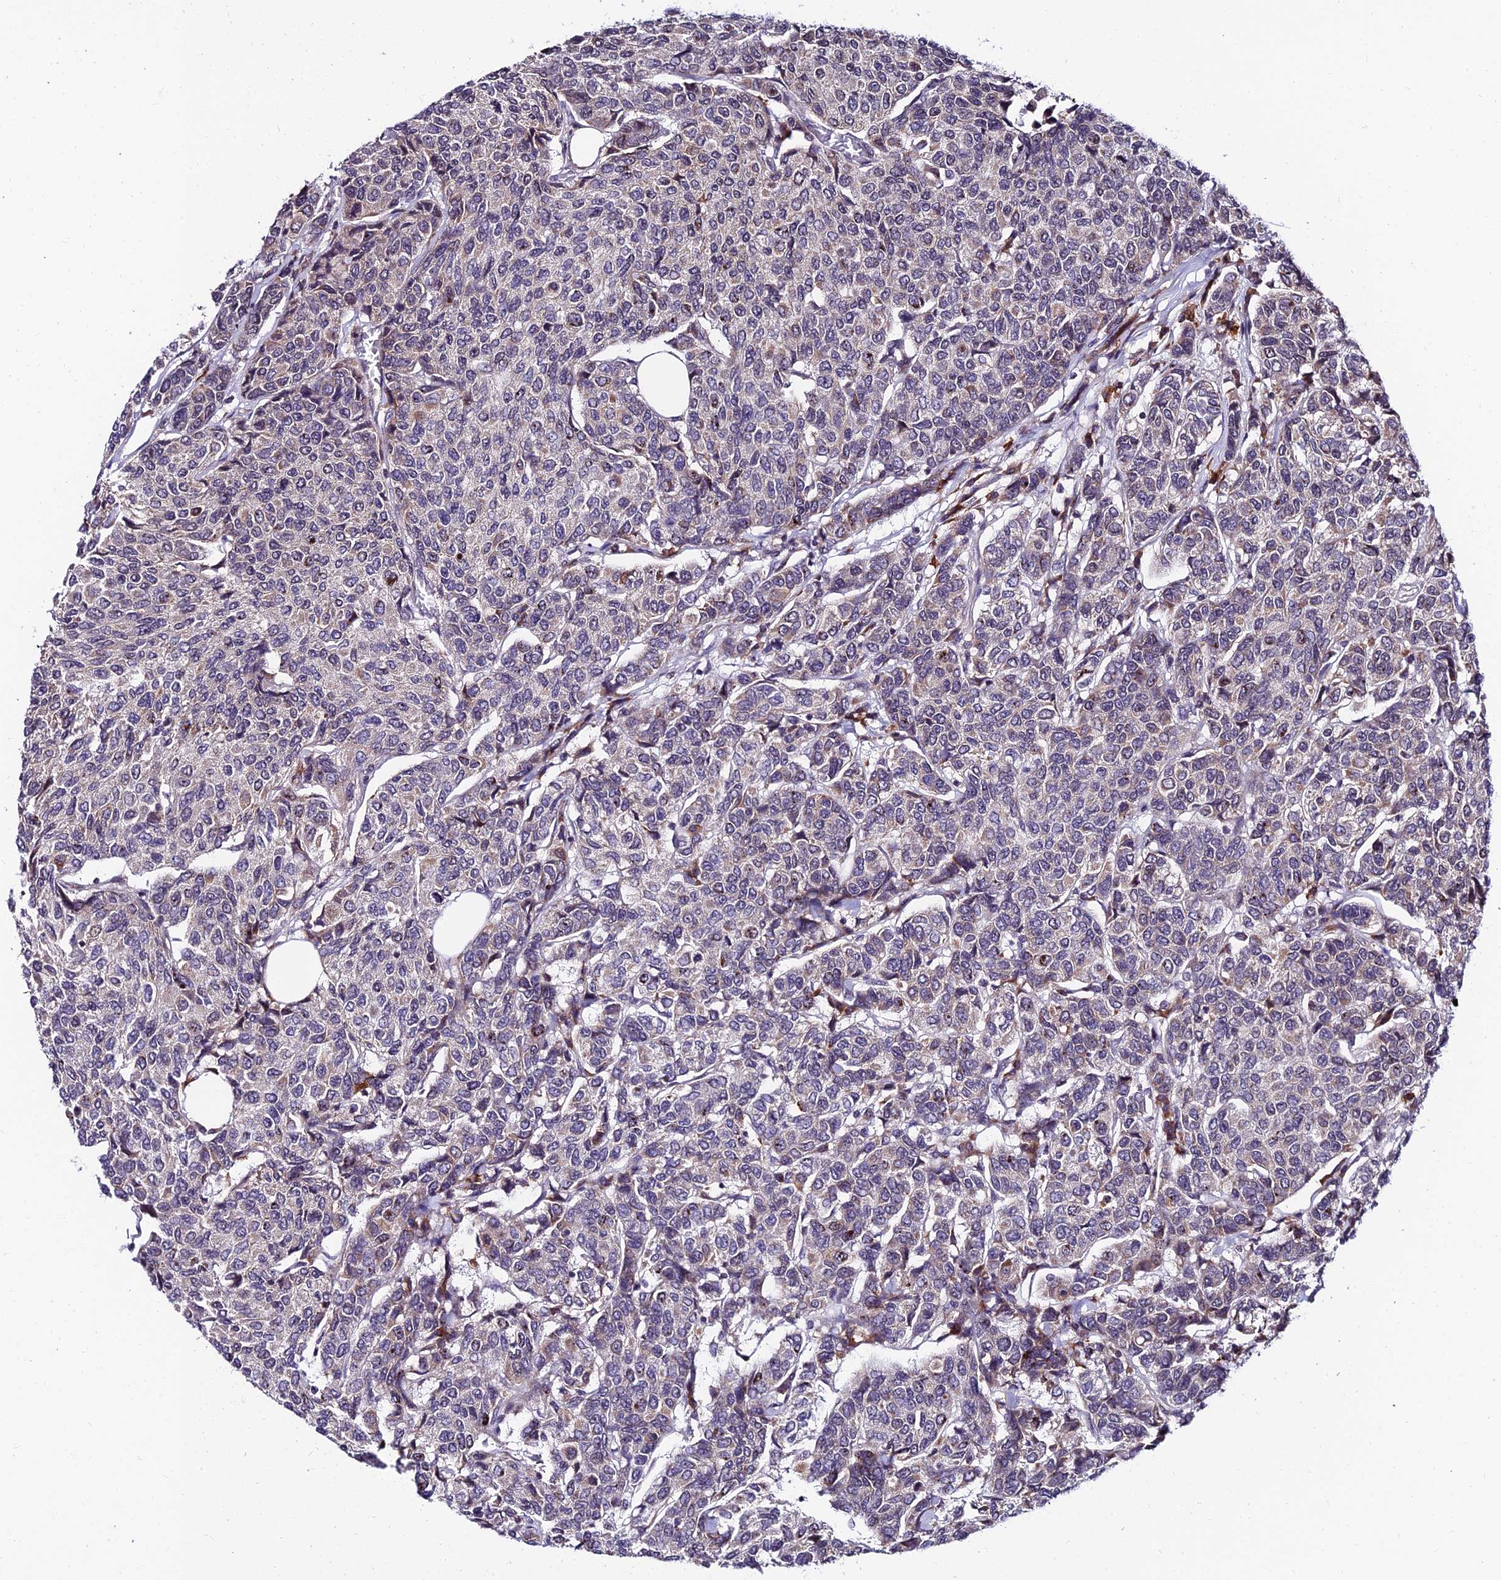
{"staining": {"intensity": "weak", "quantity": "<25%", "location": "cytoplasmic/membranous"}, "tissue": "breast cancer", "cell_type": "Tumor cells", "image_type": "cancer", "snomed": [{"axis": "morphology", "description": "Duct carcinoma"}, {"axis": "topography", "description": "Breast"}], "caption": "DAB (3,3'-diaminobenzidine) immunohistochemical staining of human breast invasive ductal carcinoma reveals no significant expression in tumor cells.", "gene": "CDNF", "patient": {"sex": "female", "age": 55}}